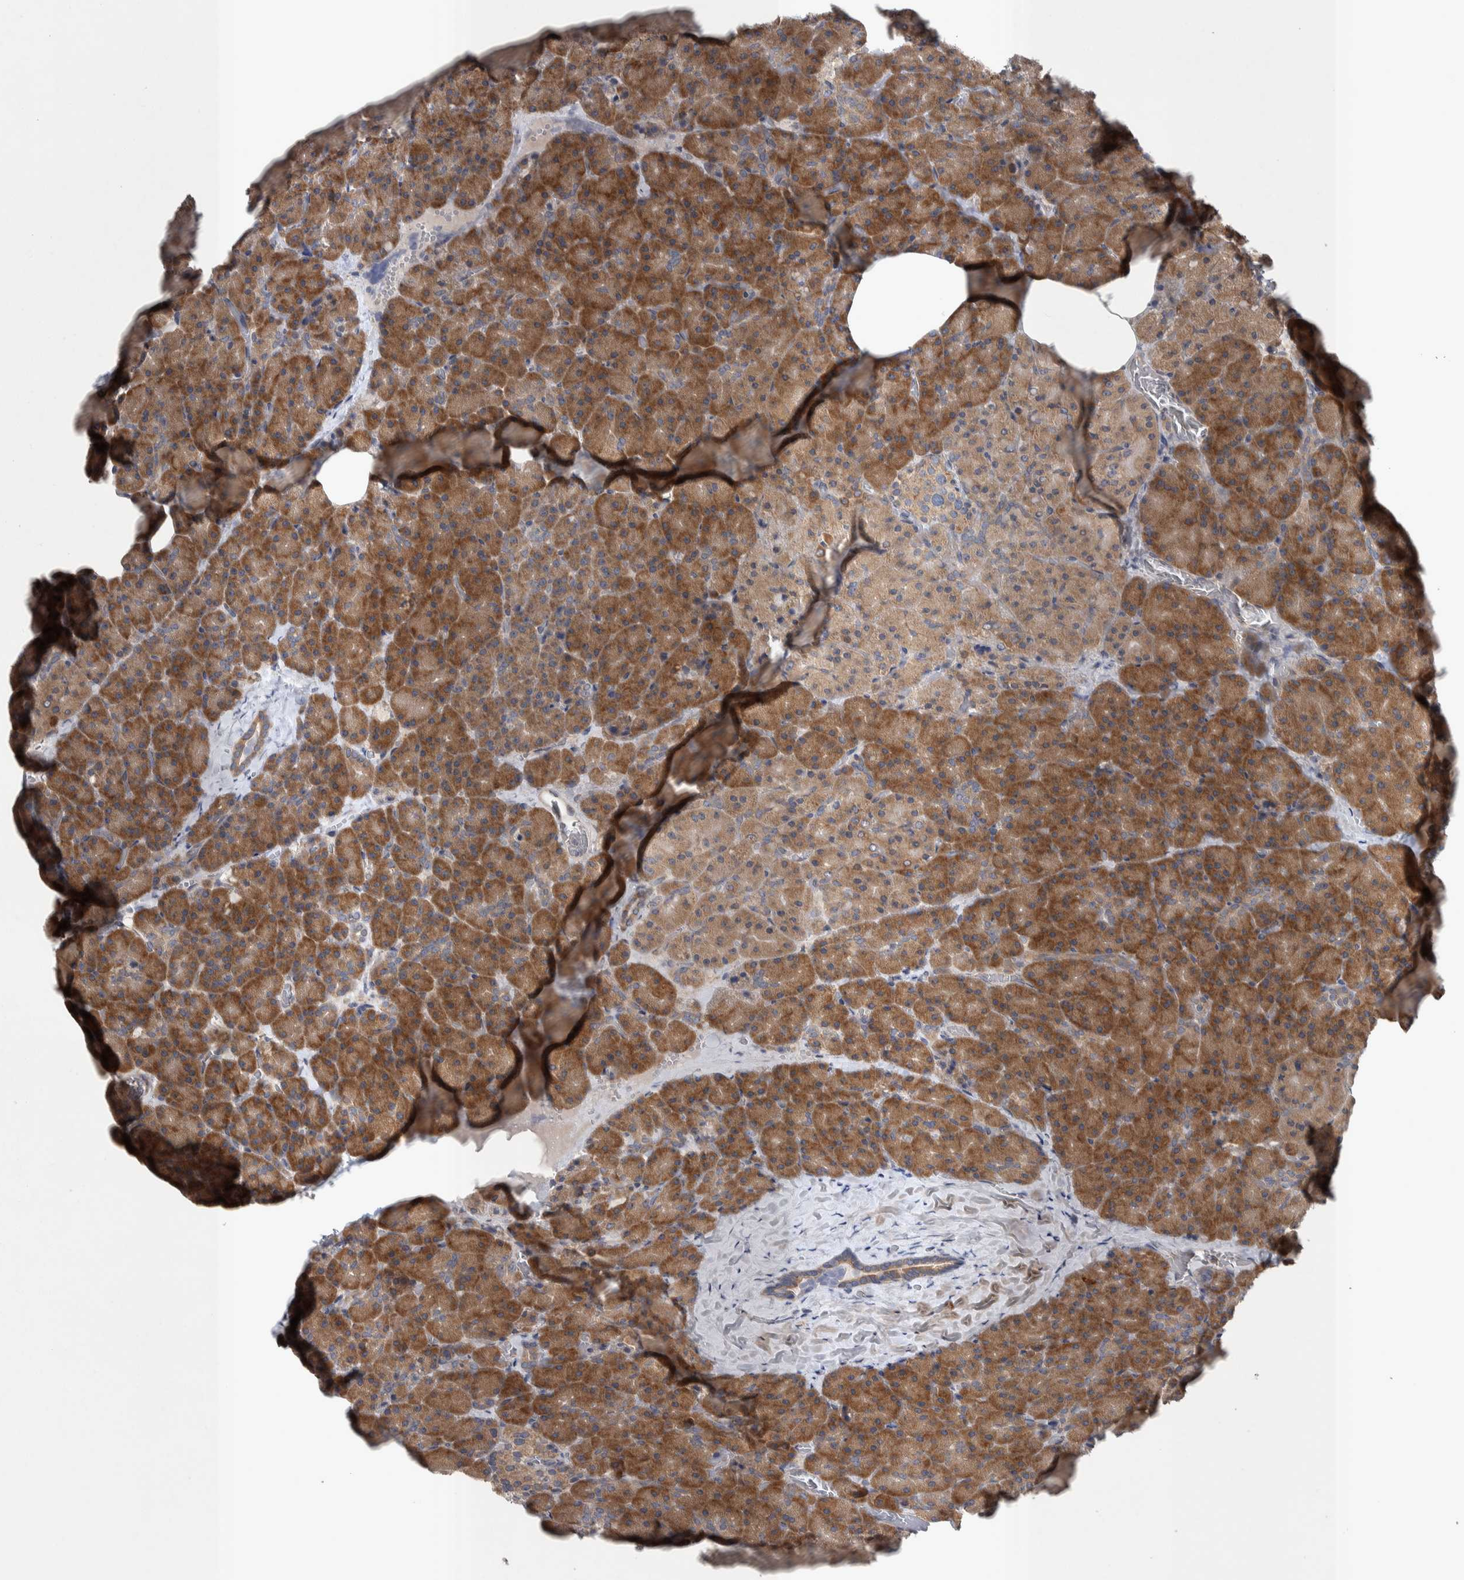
{"staining": {"intensity": "moderate", "quantity": ">75%", "location": "cytoplasmic/membranous"}, "tissue": "pancreas", "cell_type": "Exocrine glandular cells", "image_type": "normal", "snomed": [{"axis": "morphology", "description": "Normal tissue, NOS"}, {"axis": "morphology", "description": "Carcinoid, malignant, NOS"}, {"axis": "topography", "description": "Pancreas"}], "caption": "An image of pancreas stained for a protein exhibits moderate cytoplasmic/membranous brown staining in exocrine glandular cells.", "gene": "SRP68", "patient": {"sex": "female", "age": 35}}